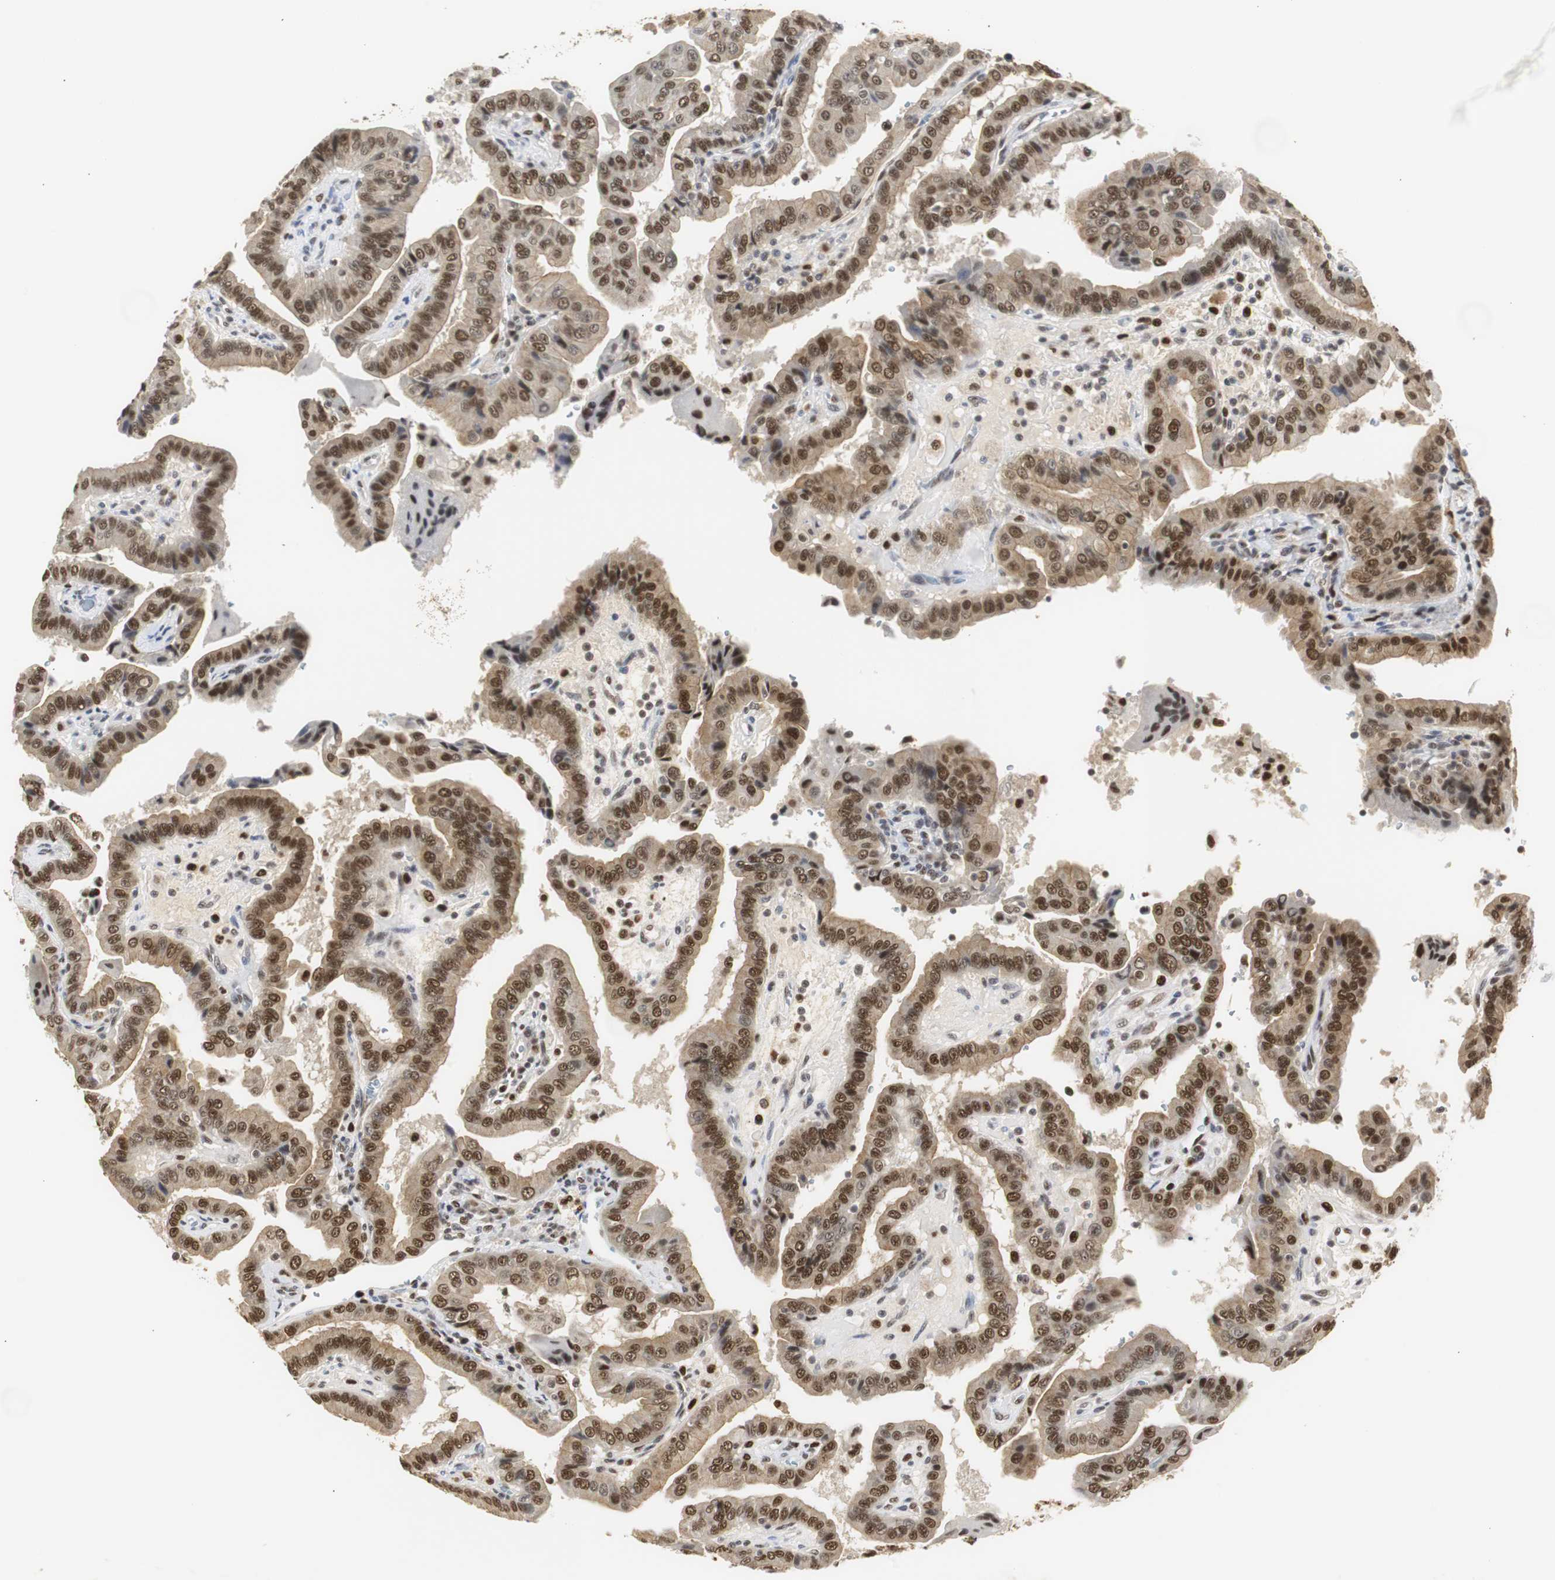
{"staining": {"intensity": "strong", "quantity": ">75%", "location": "cytoplasmic/membranous,nuclear"}, "tissue": "thyroid cancer", "cell_type": "Tumor cells", "image_type": "cancer", "snomed": [{"axis": "morphology", "description": "Papillary adenocarcinoma, NOS"}, {"axis": "topography", "description": "Thyroid gland"}], "caption": "Immunohistochemical staining of thyroid cancer (papillary adenocarcinoma) reveals high levels of strong cytoplasmic/membranous and nuclear staining in approximately >75% of tumor cells. (DAB IHC, brown staining for protein, blue staining for nuclei).", "gene": "ZFC3H1", "patient": {"sex": "male", "age": 33}}